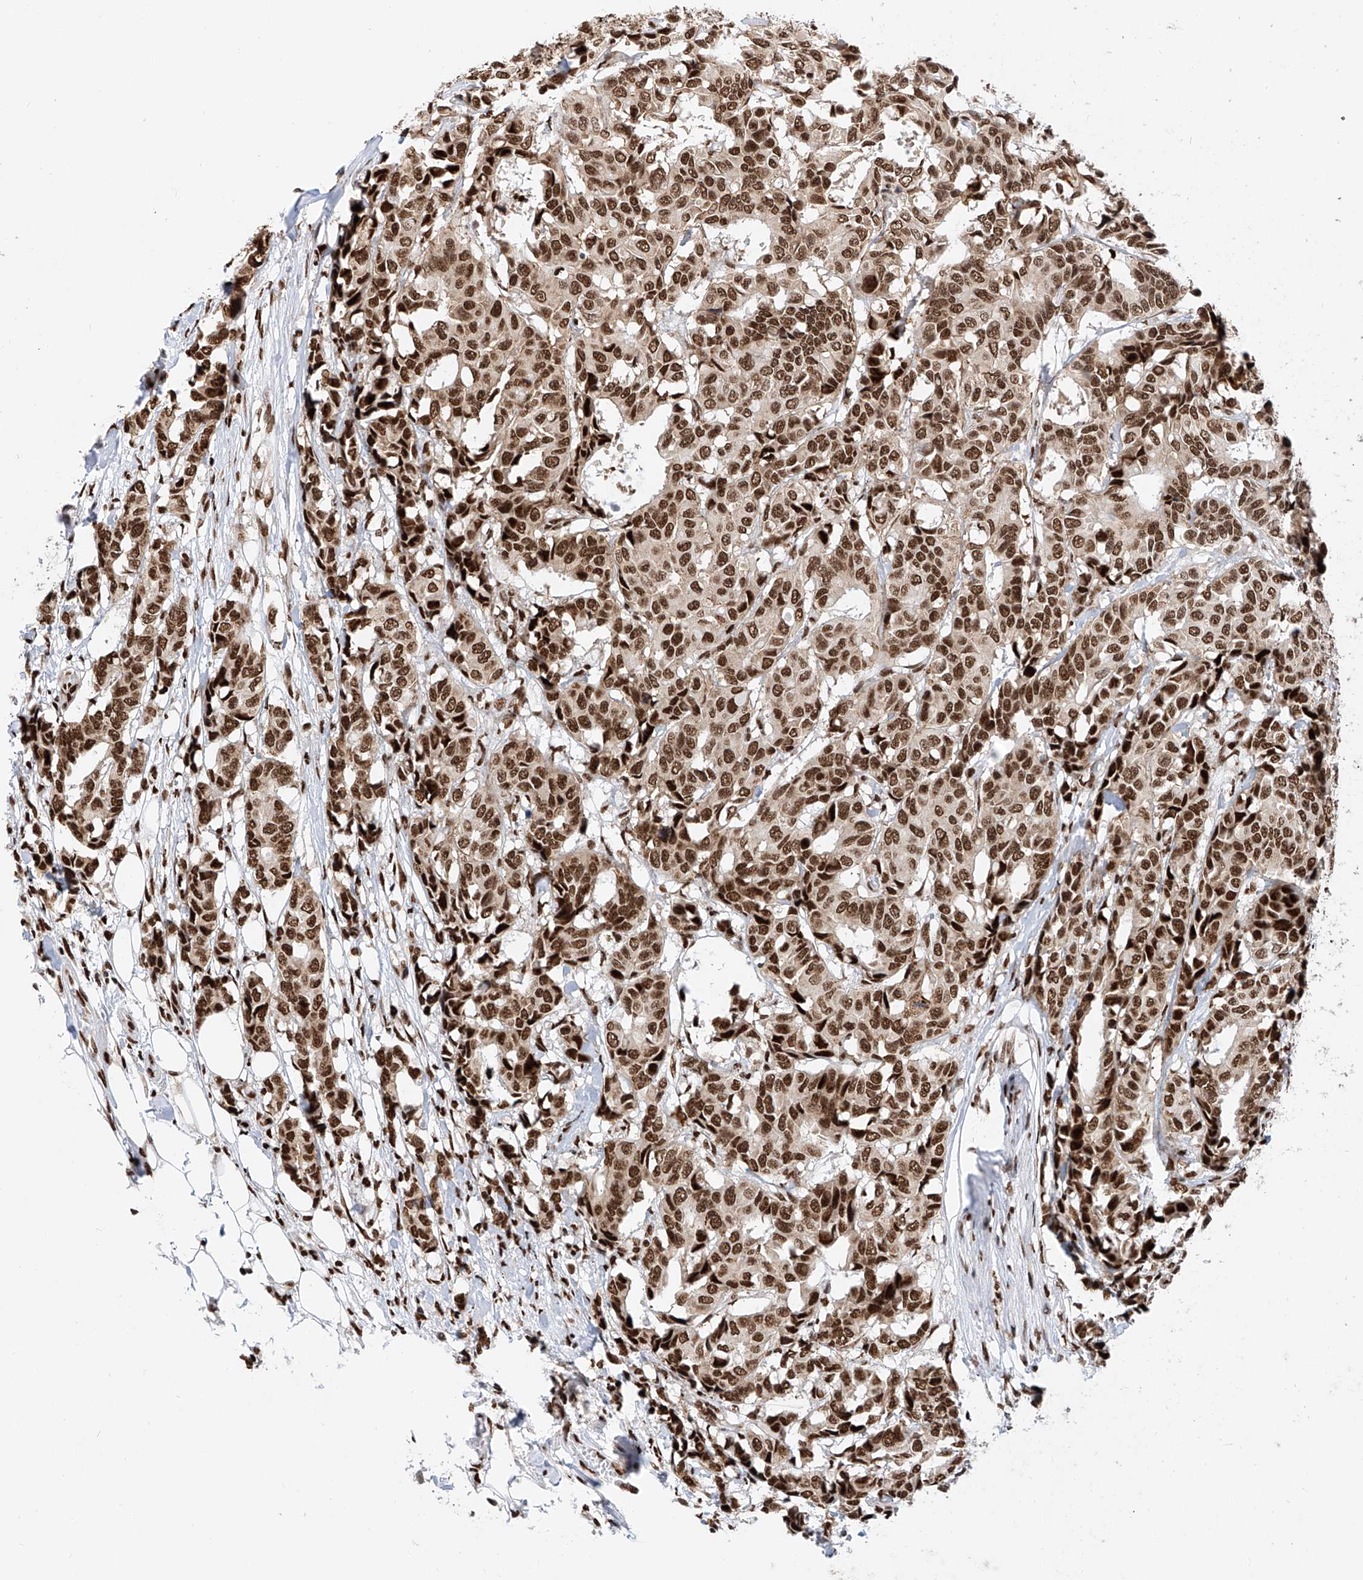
{"staining": {"intensity": "strong", "quantity": ">75%", "location": "nuclear"}, "tissue": "breast cancer", "cell_type": "Tumor cells", "image_type": "cancer", "snomed": [{"axis": "morphology", "description": "Duct carcinoma"}, {"axis": "topography", "description": "Breast"}], "caption": "Protein staining of breast infiltrating ductal carcinoma tissue displays strong nuclear positivity in approximately >75% of tumor cells.", "gene": "SRSF6", "patient": {"sex": "female", "age": 87}}